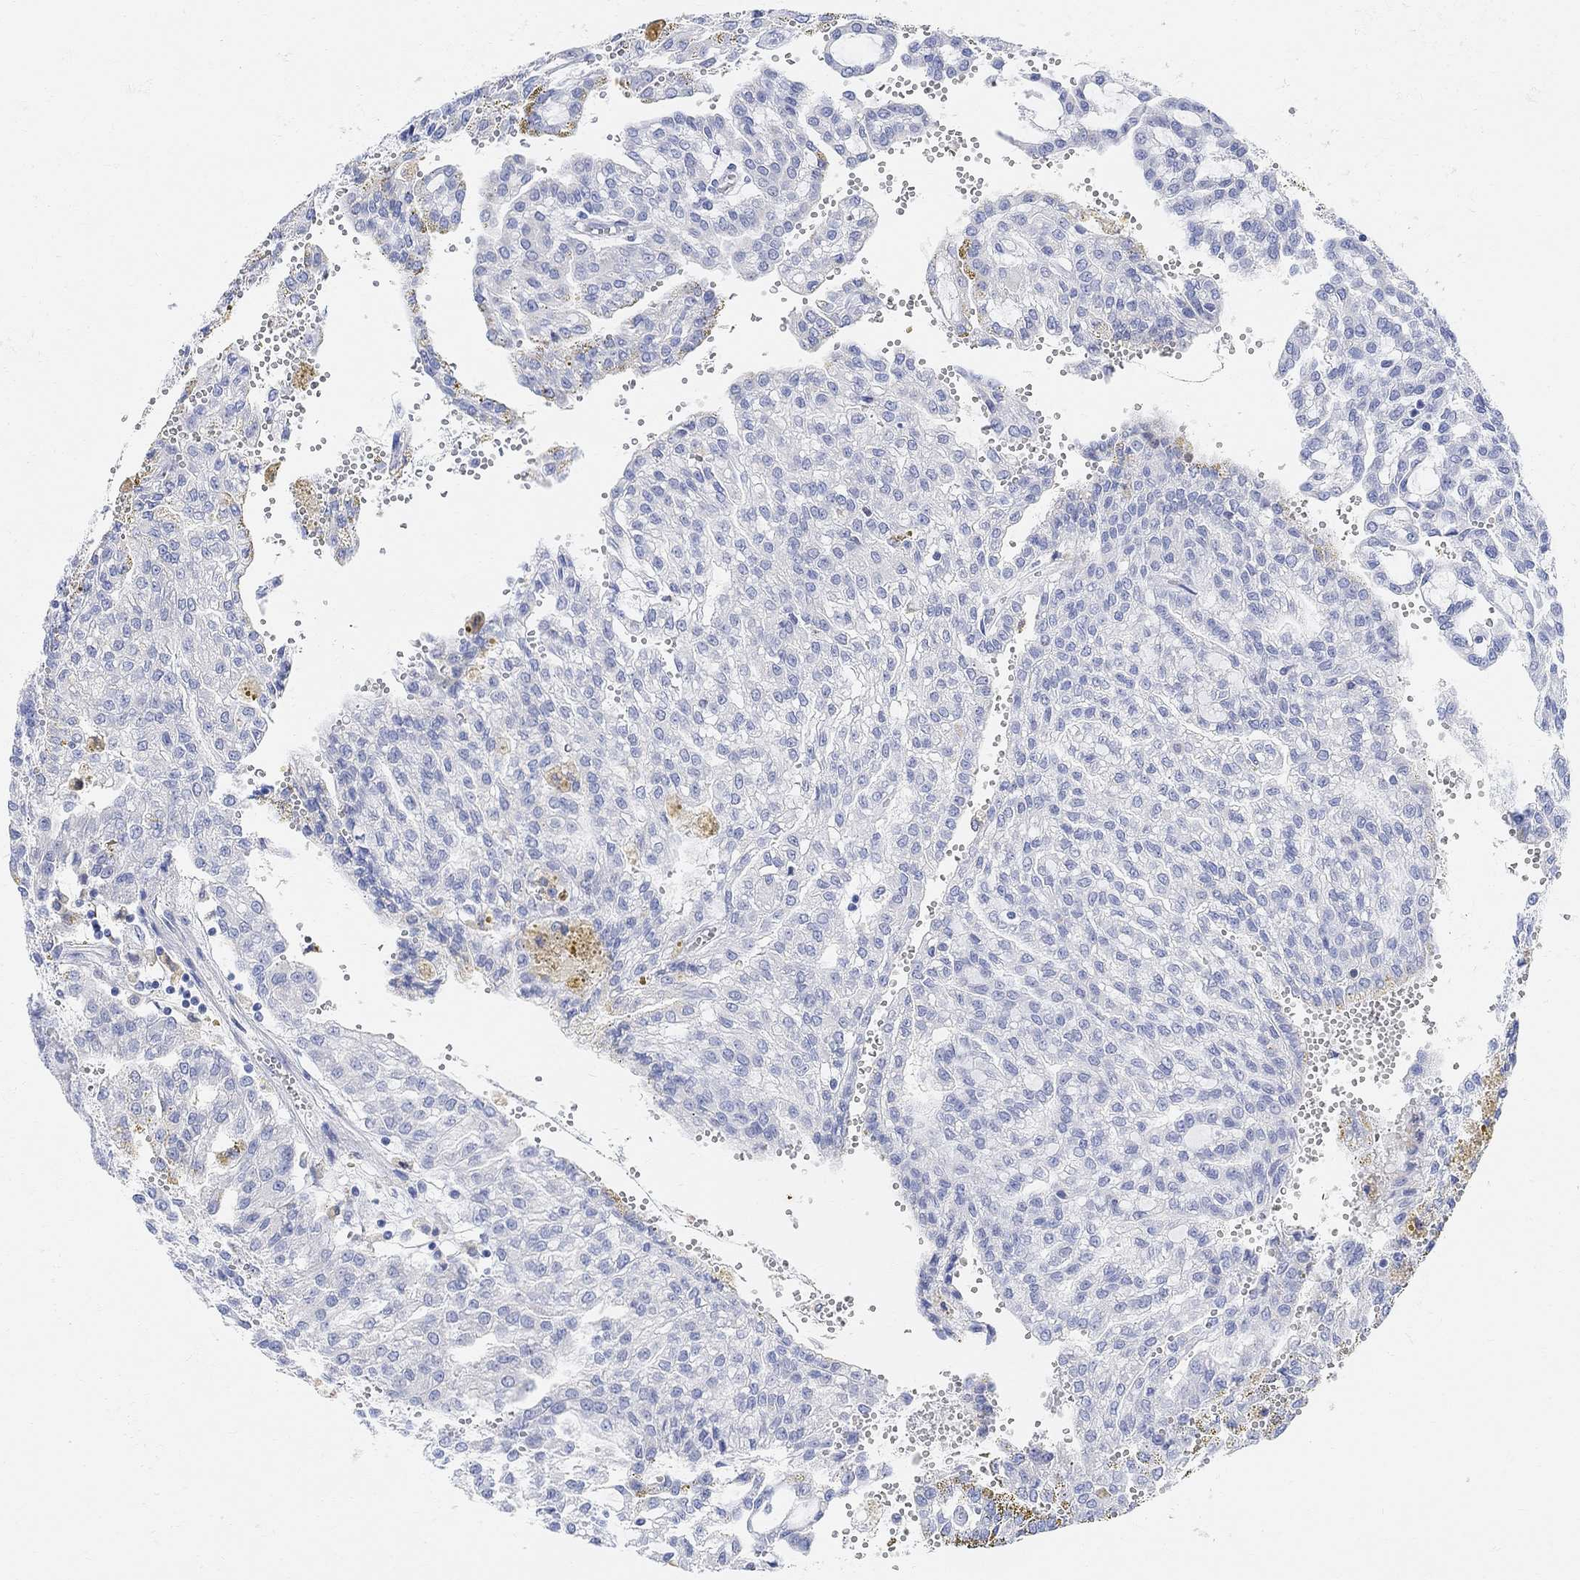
{"staining": {"intensity": "negative", "quantity": "none", "location": "none"}, "tissue": "renal cancer", "cell_type": "Tumor cells", "image_type": "cancer", "snomed": [{"axis": "morphology", "description": "Adenocarcinoma, NOS"}, {"axis": "topography", "description": "Kidney"}], "caption": "High power microscopy photomicrograph of an immunohistochemistry (IHC) photomicrograph of renal cancer, revealing no significant expression in tumor cells. (DAB immunohistochemistry (IHC), high magnification).", "gene": "RETNLB", "patient": {"sex": "male", "age": 63}}